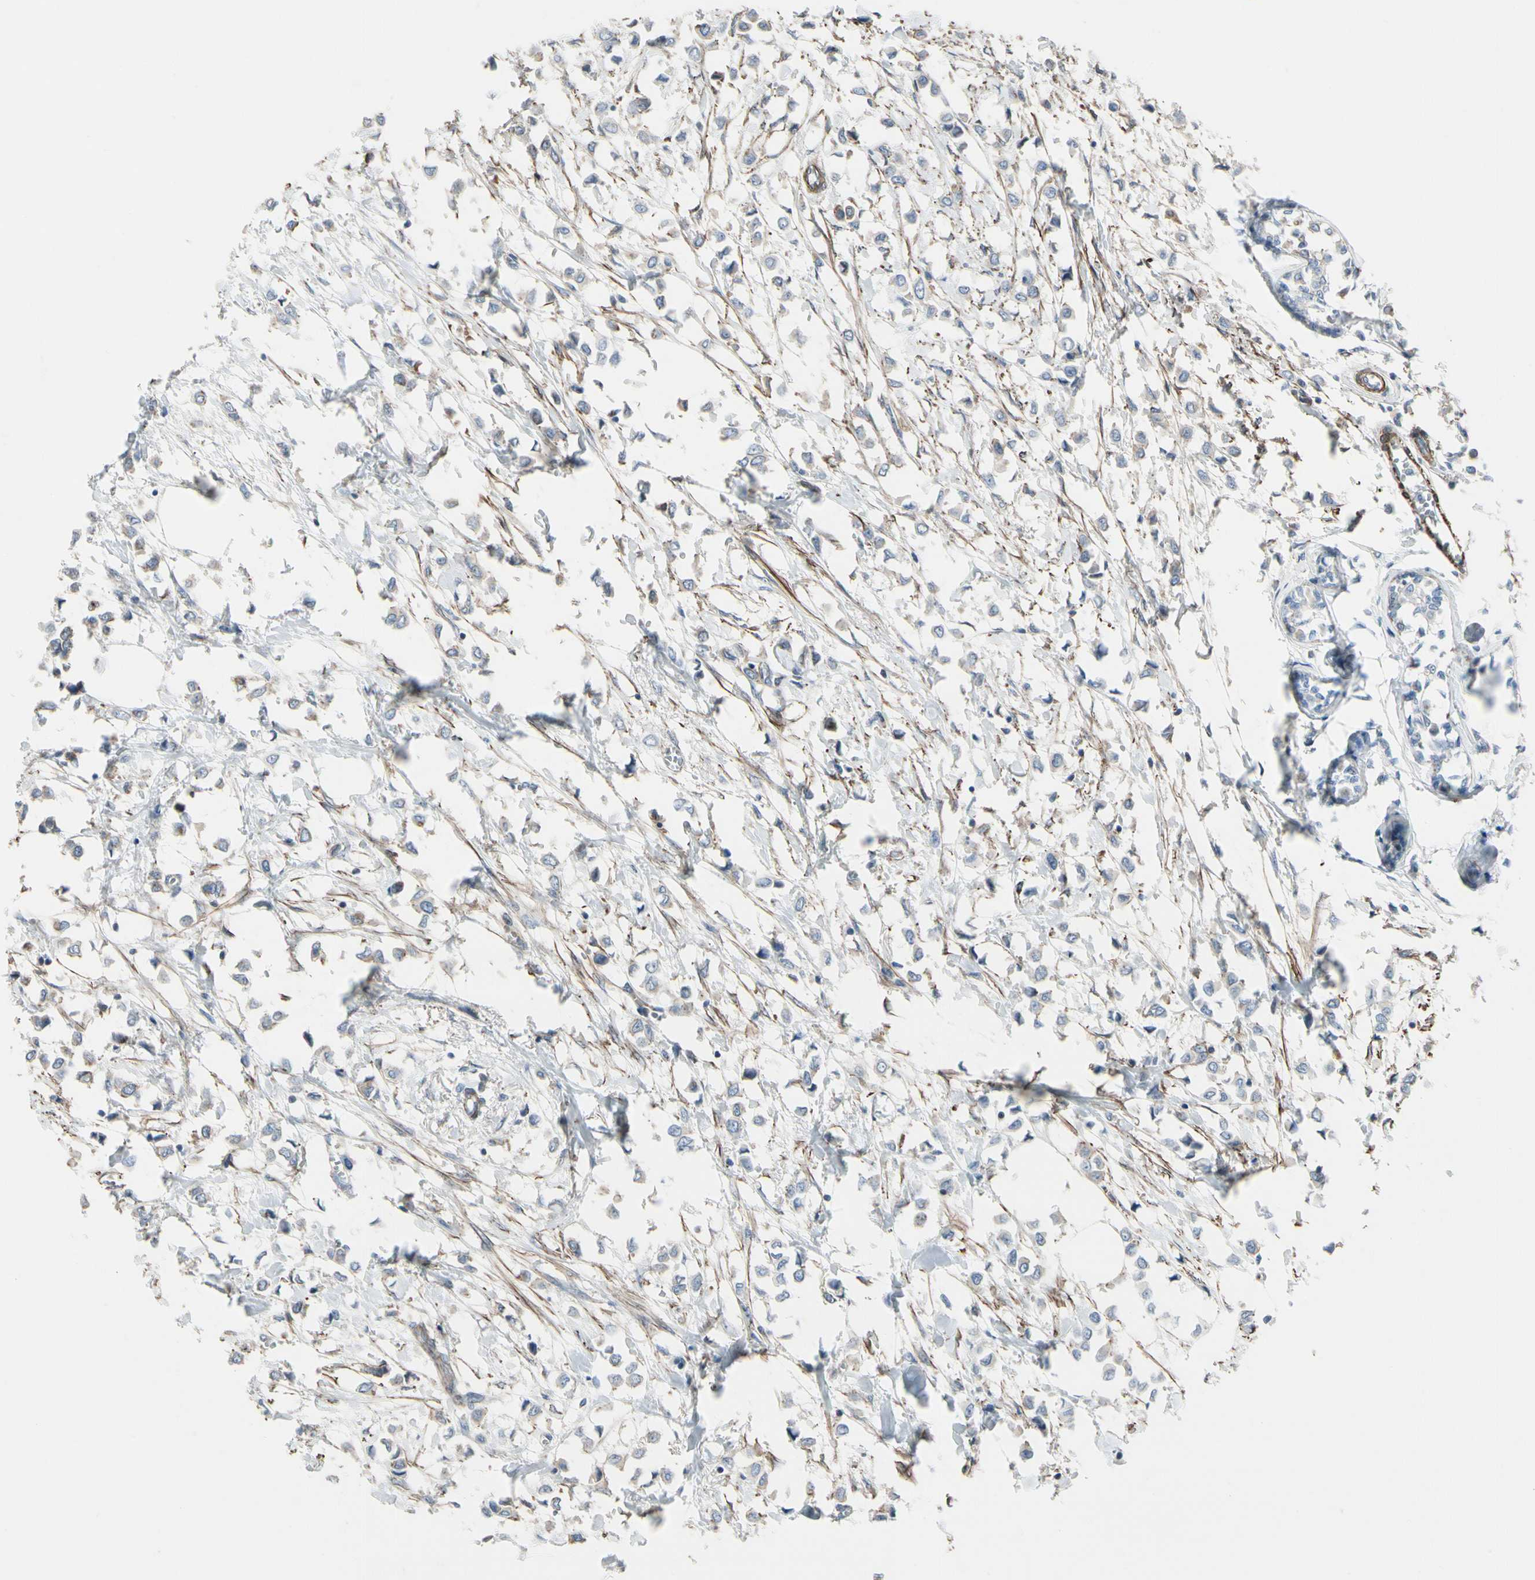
{"staining": {"intensity": "negative", "quantity": "none", "location": "none"}, "tissue": "breast cancer", "cell_type": "Tumor cells", "image_type": "cancer", "snomed": [{"axis": "morphology", "description": "Lobular carcinoma"}, {"axis": "topography", "description": "Breast"}], "caption": "DAB (3,3'-diaminobenzidine) immunohistochemical staining of human breast lobular carcinoma shows no significant staining in tumor cells.", "gene": "TPM1", "patient": {"sex": "female", "age": 51}}